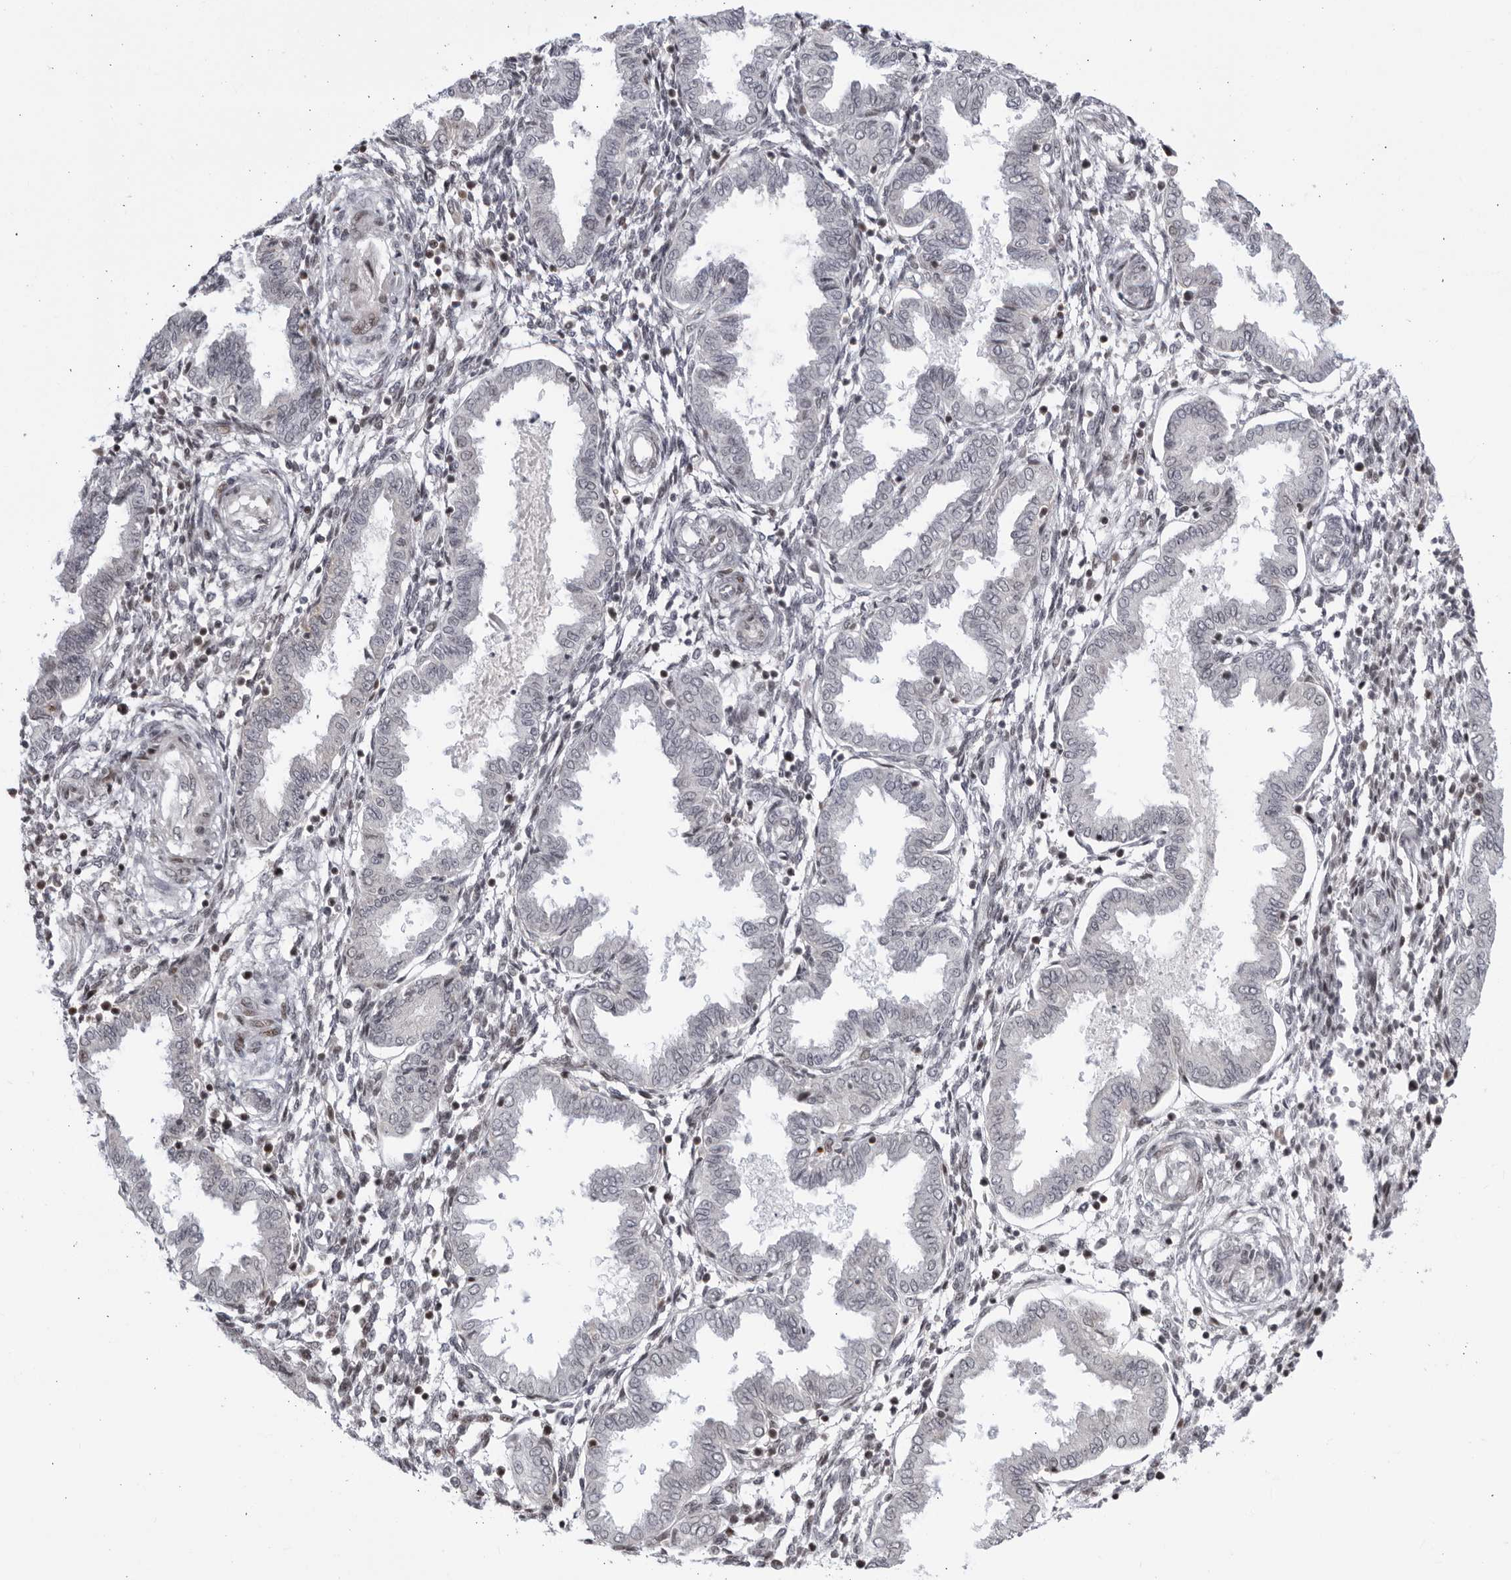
{"staining": {"intensity": "negative", "quantity": "none", "location": "none"}, "tissue": "endometrium", "cell_type": "Cells in endometrial stroma", "image_type": "normal", "snomed": [{"axis": "morphology", "description": "Normal tissue, NOS"}, {"axis": "topography", "description": "Endometrium"}], "caption": "An immunohistochemistry (IHC) micrograph of unremarkable endometrium is shown. There is no staining in cells in endometrial stroma of endometrium.", "gene": "DTL", "patient": {"sex": "female", "age": 33}}